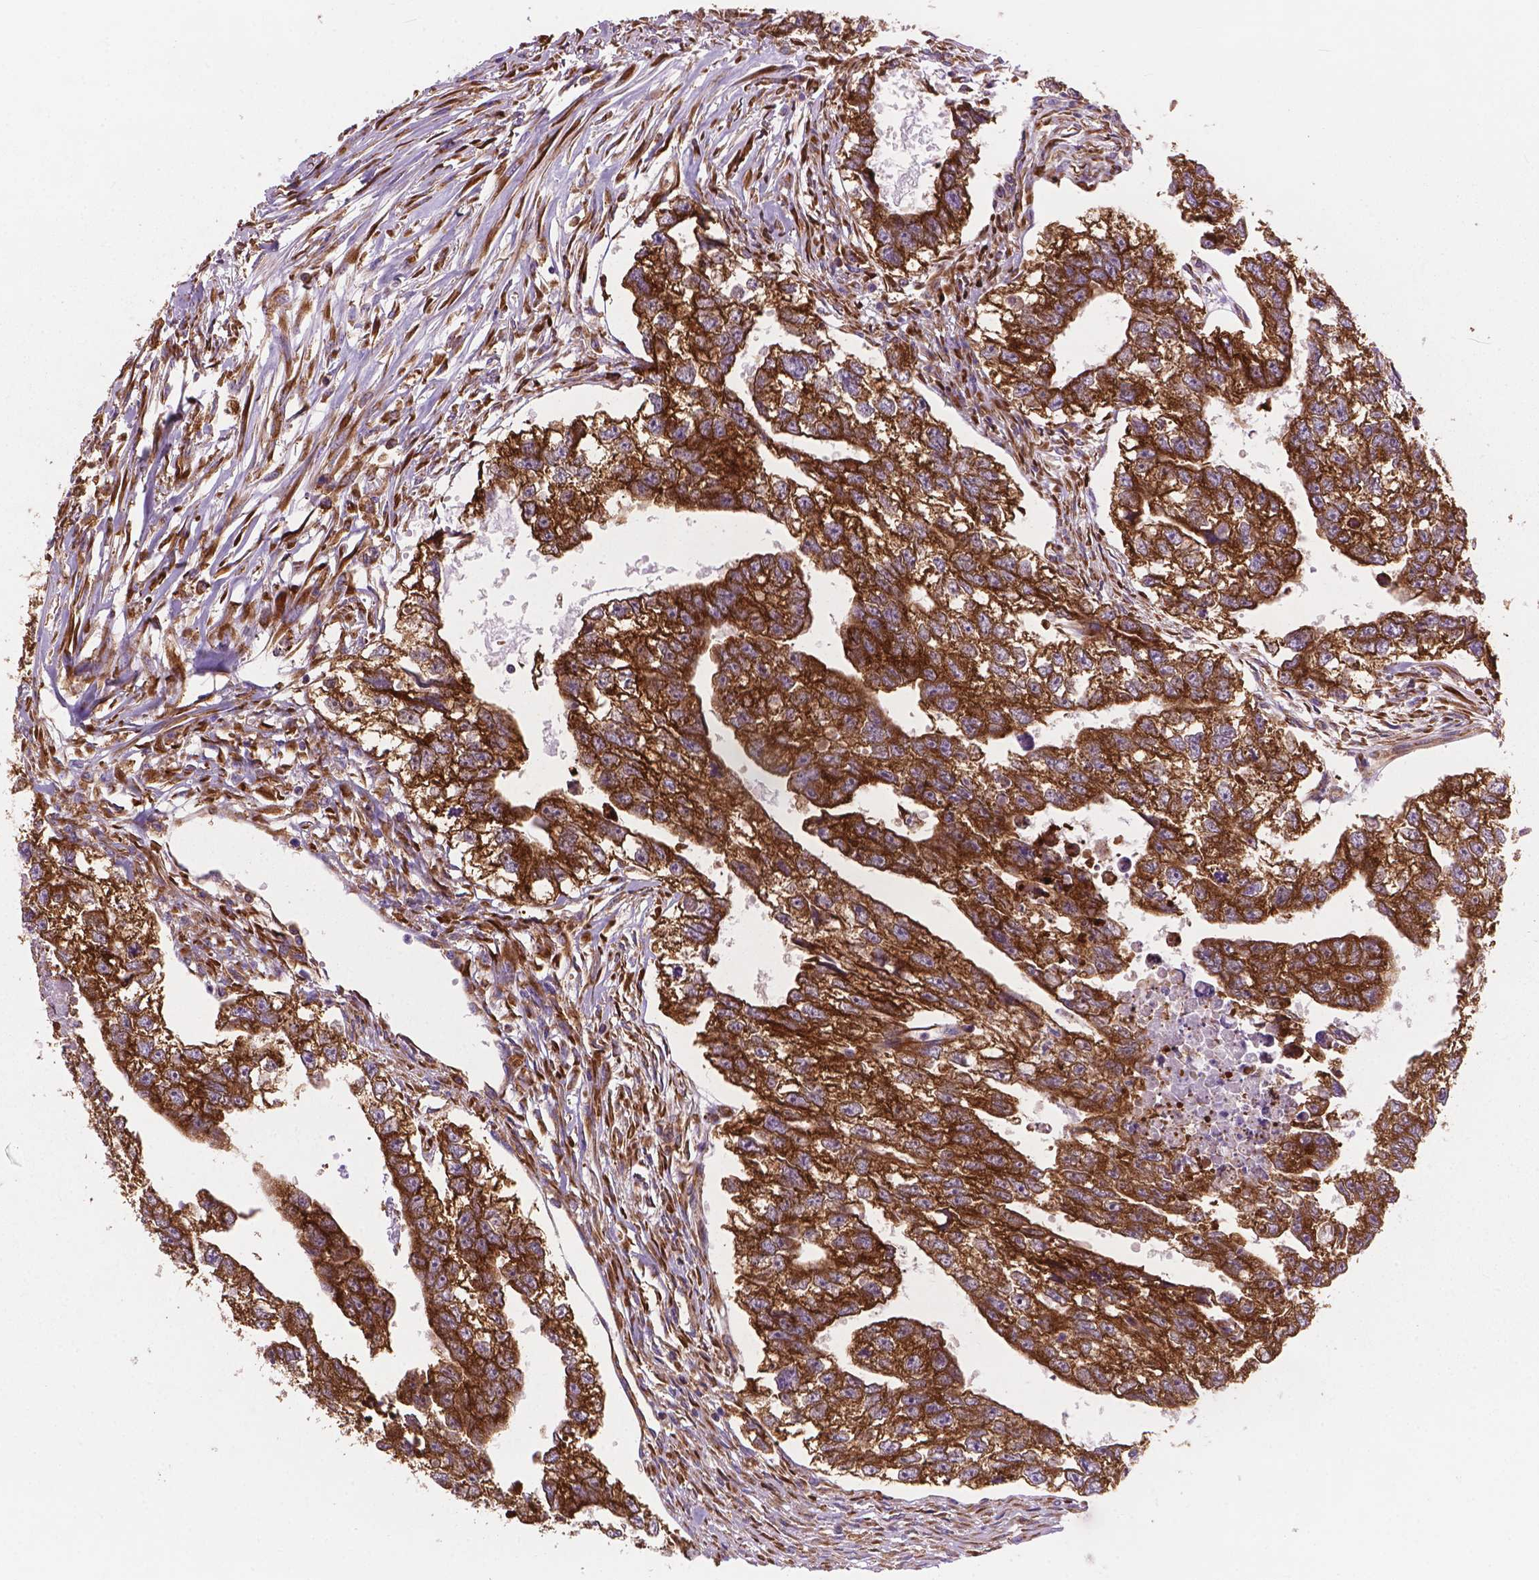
{"staining": {"intensity": "strong", "quantity": ">75%", "location": "cytoplasmic/membranous"}, "tissue": "testis cancer", "cell_type": "Tumor cells", "image_type": "cancer", "snomed": [{"axis": "morphology", "description": "Carcinoma, Embryonal, NOS"}, {"axis": "morphology", "description": "Teratoma, malignant, NOS"}, {"axis": "topography", "description": "Testis"}], "caption": "Immunohistochemistry histopathology image of testis cancer stained for a protein (brown), which reveals high levels of strong cytoplasmic/membranous positivity in about >75% of tumor cells.", "gene": "RPL37A", "patient": {"sex": "male", "age": 44}}